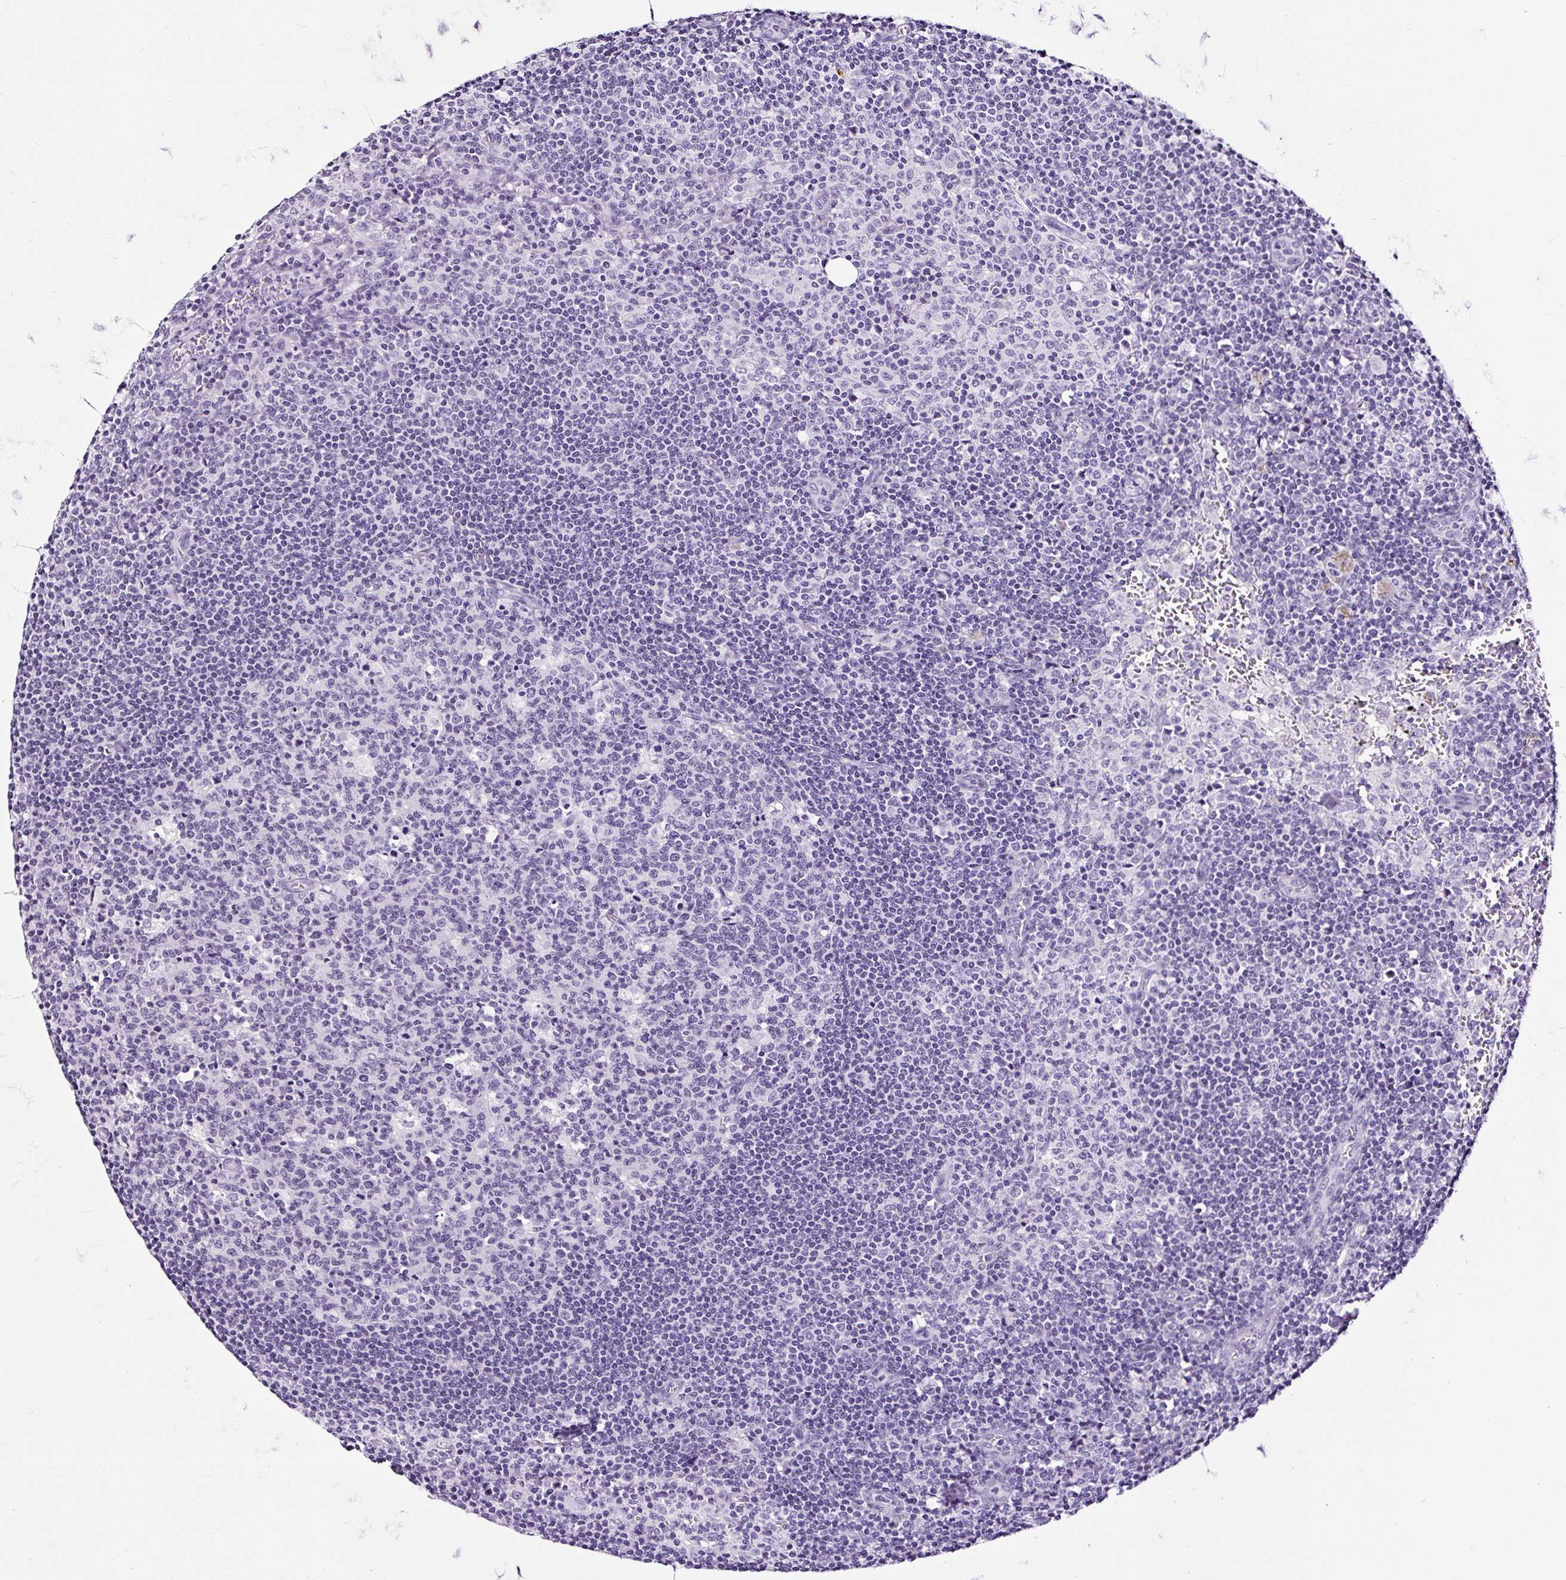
{"staining": {"intensity": "negative", "quantity": "none", "location": "none"}, "tissue": "lymph node", "cell_type": "Germinal center cells", "image_type": "normal", "snomed": [{"axis": "morphology", "description": "Normal tissue, NOS"}, {"axis": "topography", "description": "Lymph node"}], "caption": "High power microscopy image of an IHC image of benign lymph node, revealing no significant positivity in germinal center cells. Nuclei are stained in blue.", "gene": "NPHS2", "patient": {"sex": "female", "age": 45}}